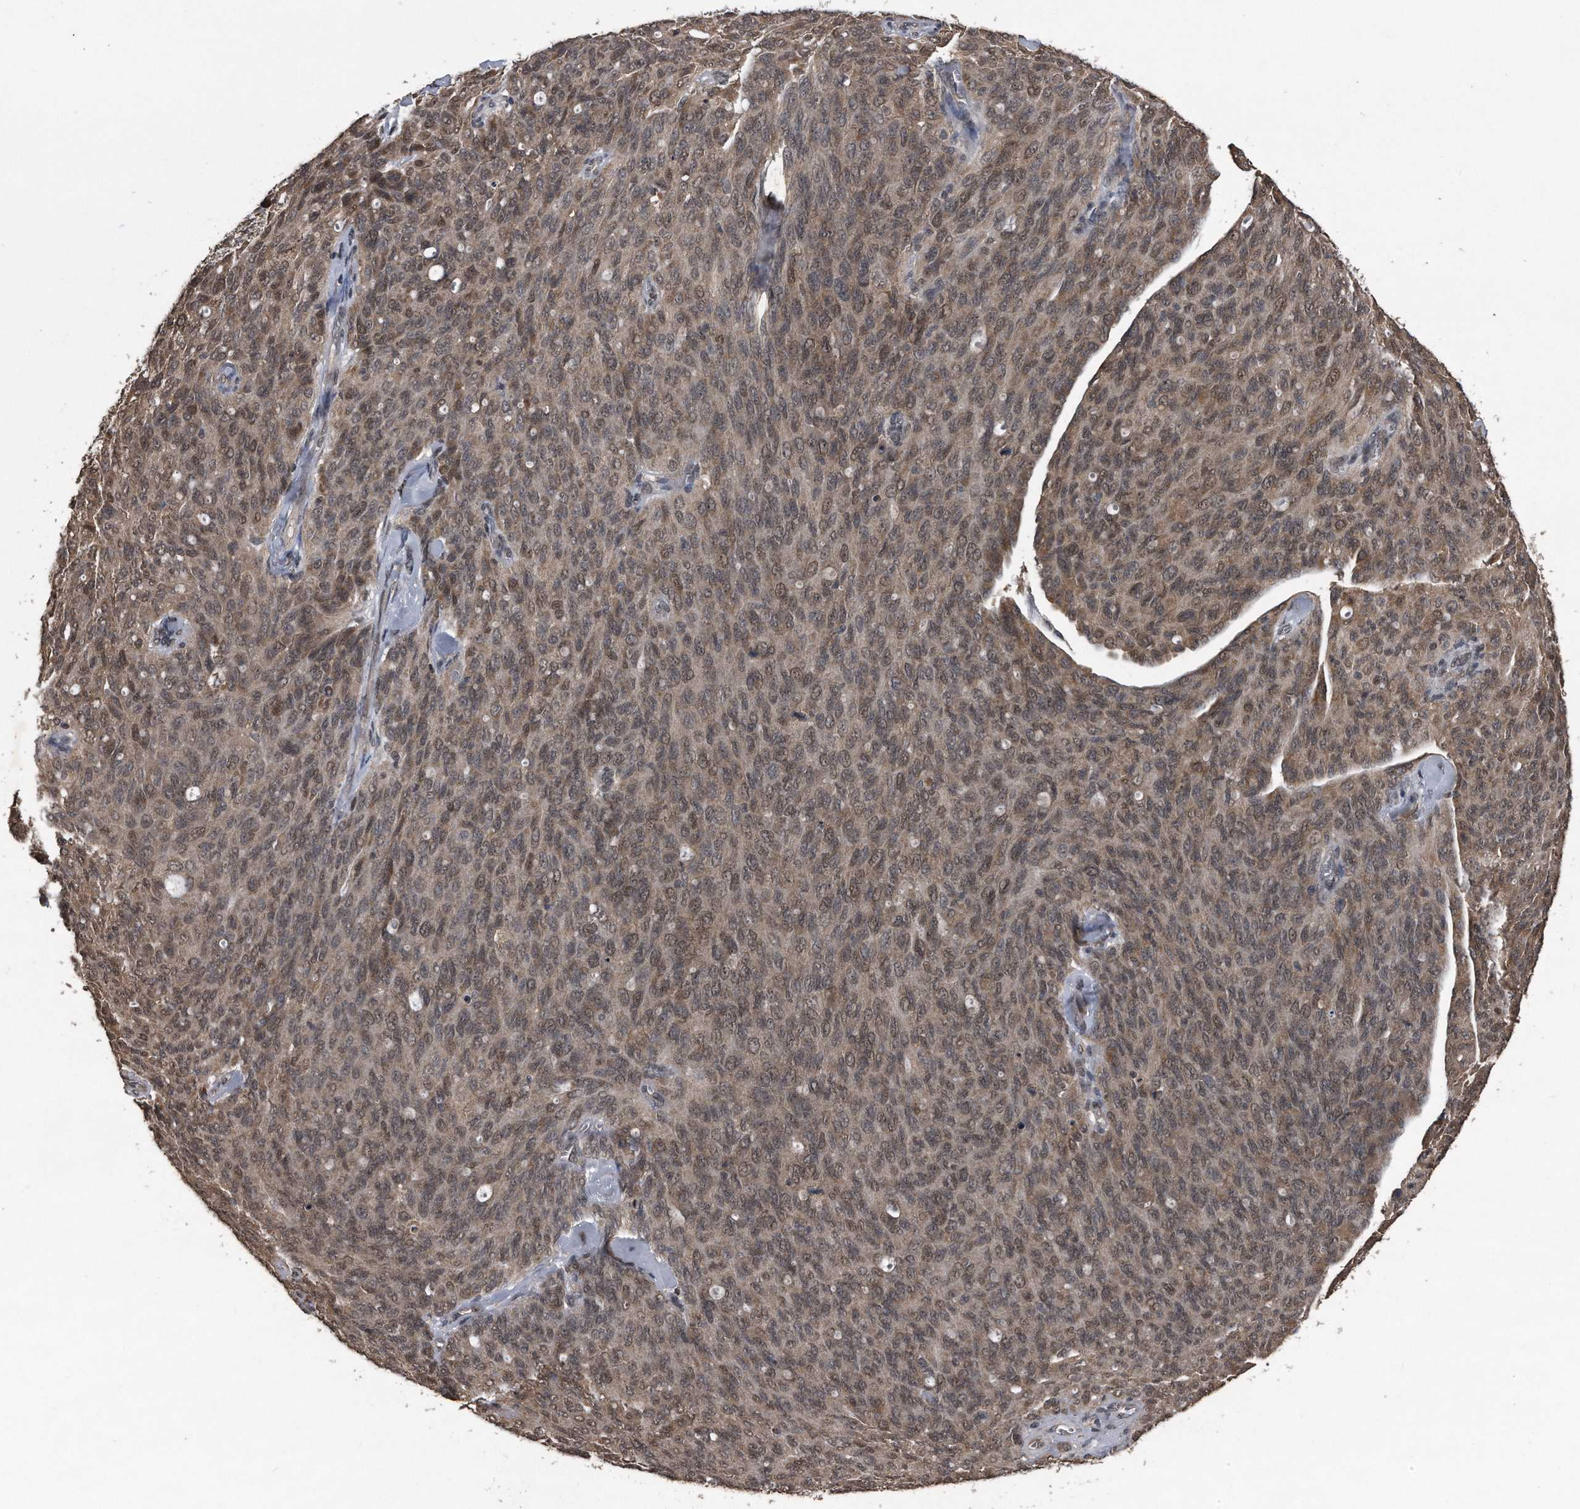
{"staining": {"intensity": "weak", "quantity": ">75%", "location": "cytoplasmic/membranous,nuclear"}, "tissue": "ovarian cancer", "cell_type": "Tumor cells", "image_type": "cancer", "snomed": [{"axis": "morphology", "description": "Carcinoma, endometroid"}, {"axis": "topography", "description": "Ovary"}], "caption": "Protein analysis of ovarian cancer tissue shows weak cytoplasmic/membranous and nuclear positivity in about >75% of tumor cells. (DAB IHC, brown staining for protein, blue staining for nuclei).", "gene": "CRYZL1", "patient": {"sex": "female", "age": 60}}